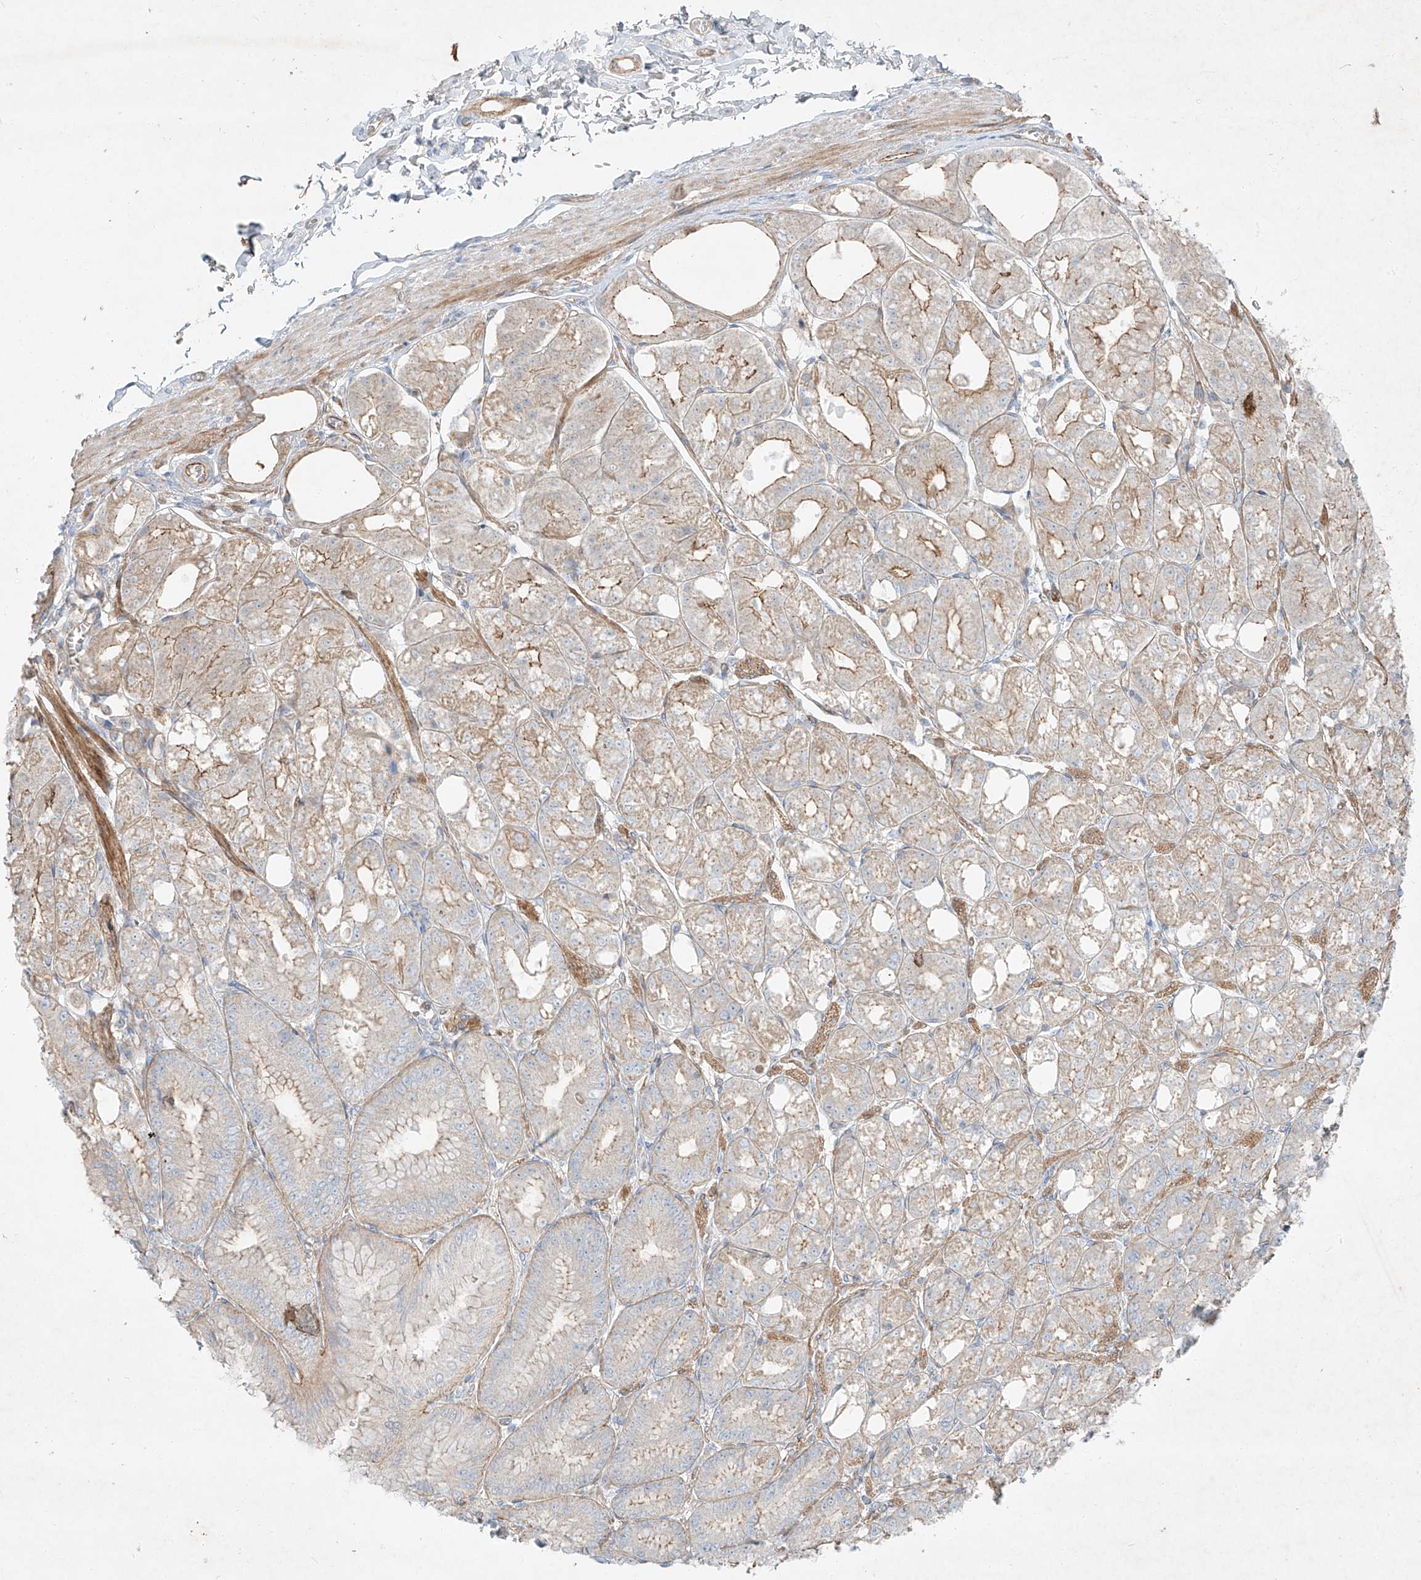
{"staining": {"intensity": "moderate", "quantity": "25%-75%", "location": "cytoplasmic/membranous"}, "tissue": "stomach", "cell_type": "Glandular cells", "image_type": "normal", "snomed": [{"axis": "morphology", "description": "Normal tissue, NOS"}, {"axis": "topography", "description": "Stomach, lower"}], "caption": "IHC photomicrograph of unremarkable human stomach stained for a protein (brown), which exhibits medium levels of moderate cytoplasmic/membranous expression in about 25%-75% of glandular cells.", "gene": "AJM1", "patient": {"sex": "male", "age": 71}}